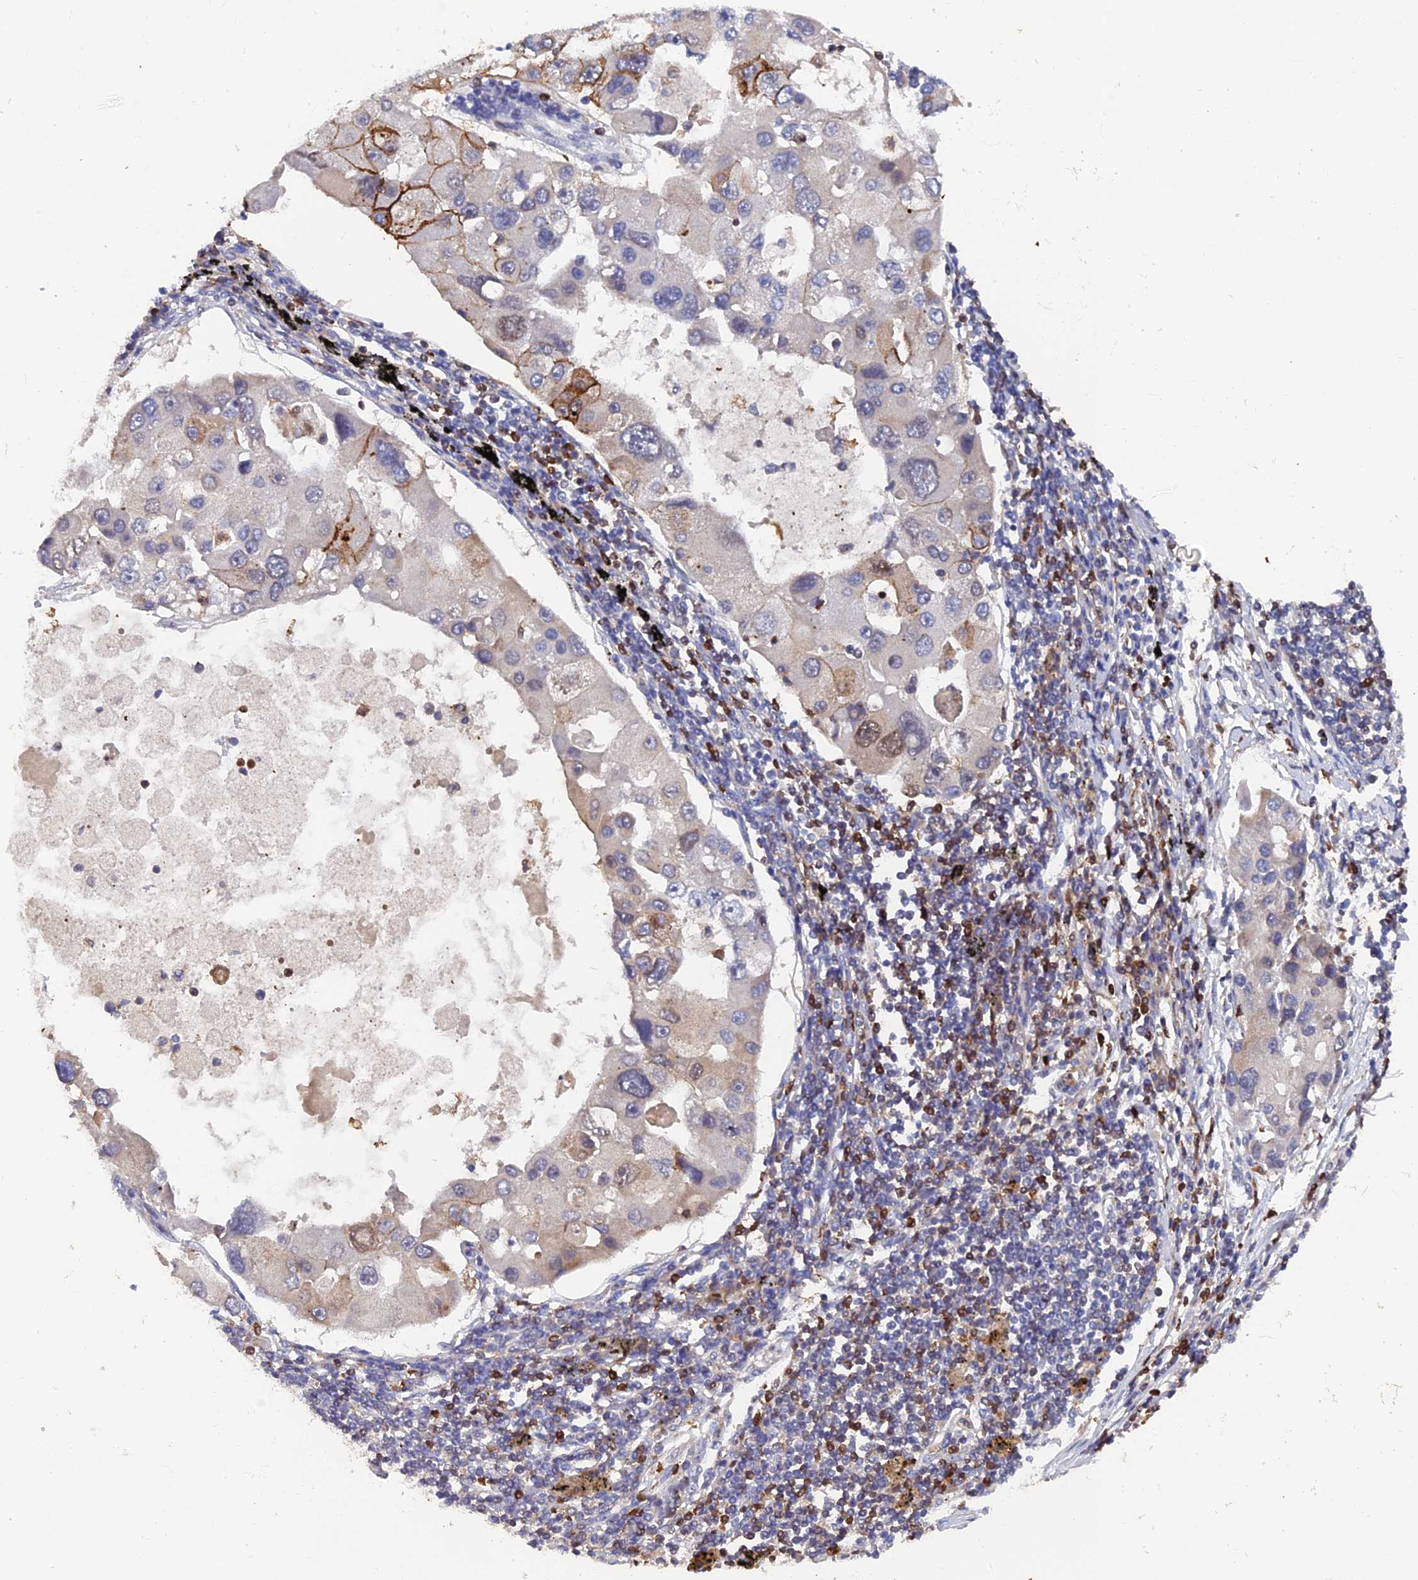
{"staining": {"intensity": "moderate", "quantity": "<25%", "location": "cytoplasmic/membranous"}, "tissue": "lung cancer", "cell_type": "Tumor cells", "image_type": "cancer", "snomed": [{"axis": "morphology", "description": "Adenocarcinoma, NOS"}, {"axis": "topography", "description": "Lung"}], "caption": "This photomicrograph reveals IHC staining of human lung cancer, with low moderate cytoplasmic/membranous positivity in about <25% of tumor cells.", "gene": "GALK2", "patient": {"sex": "female", "age": 54}}